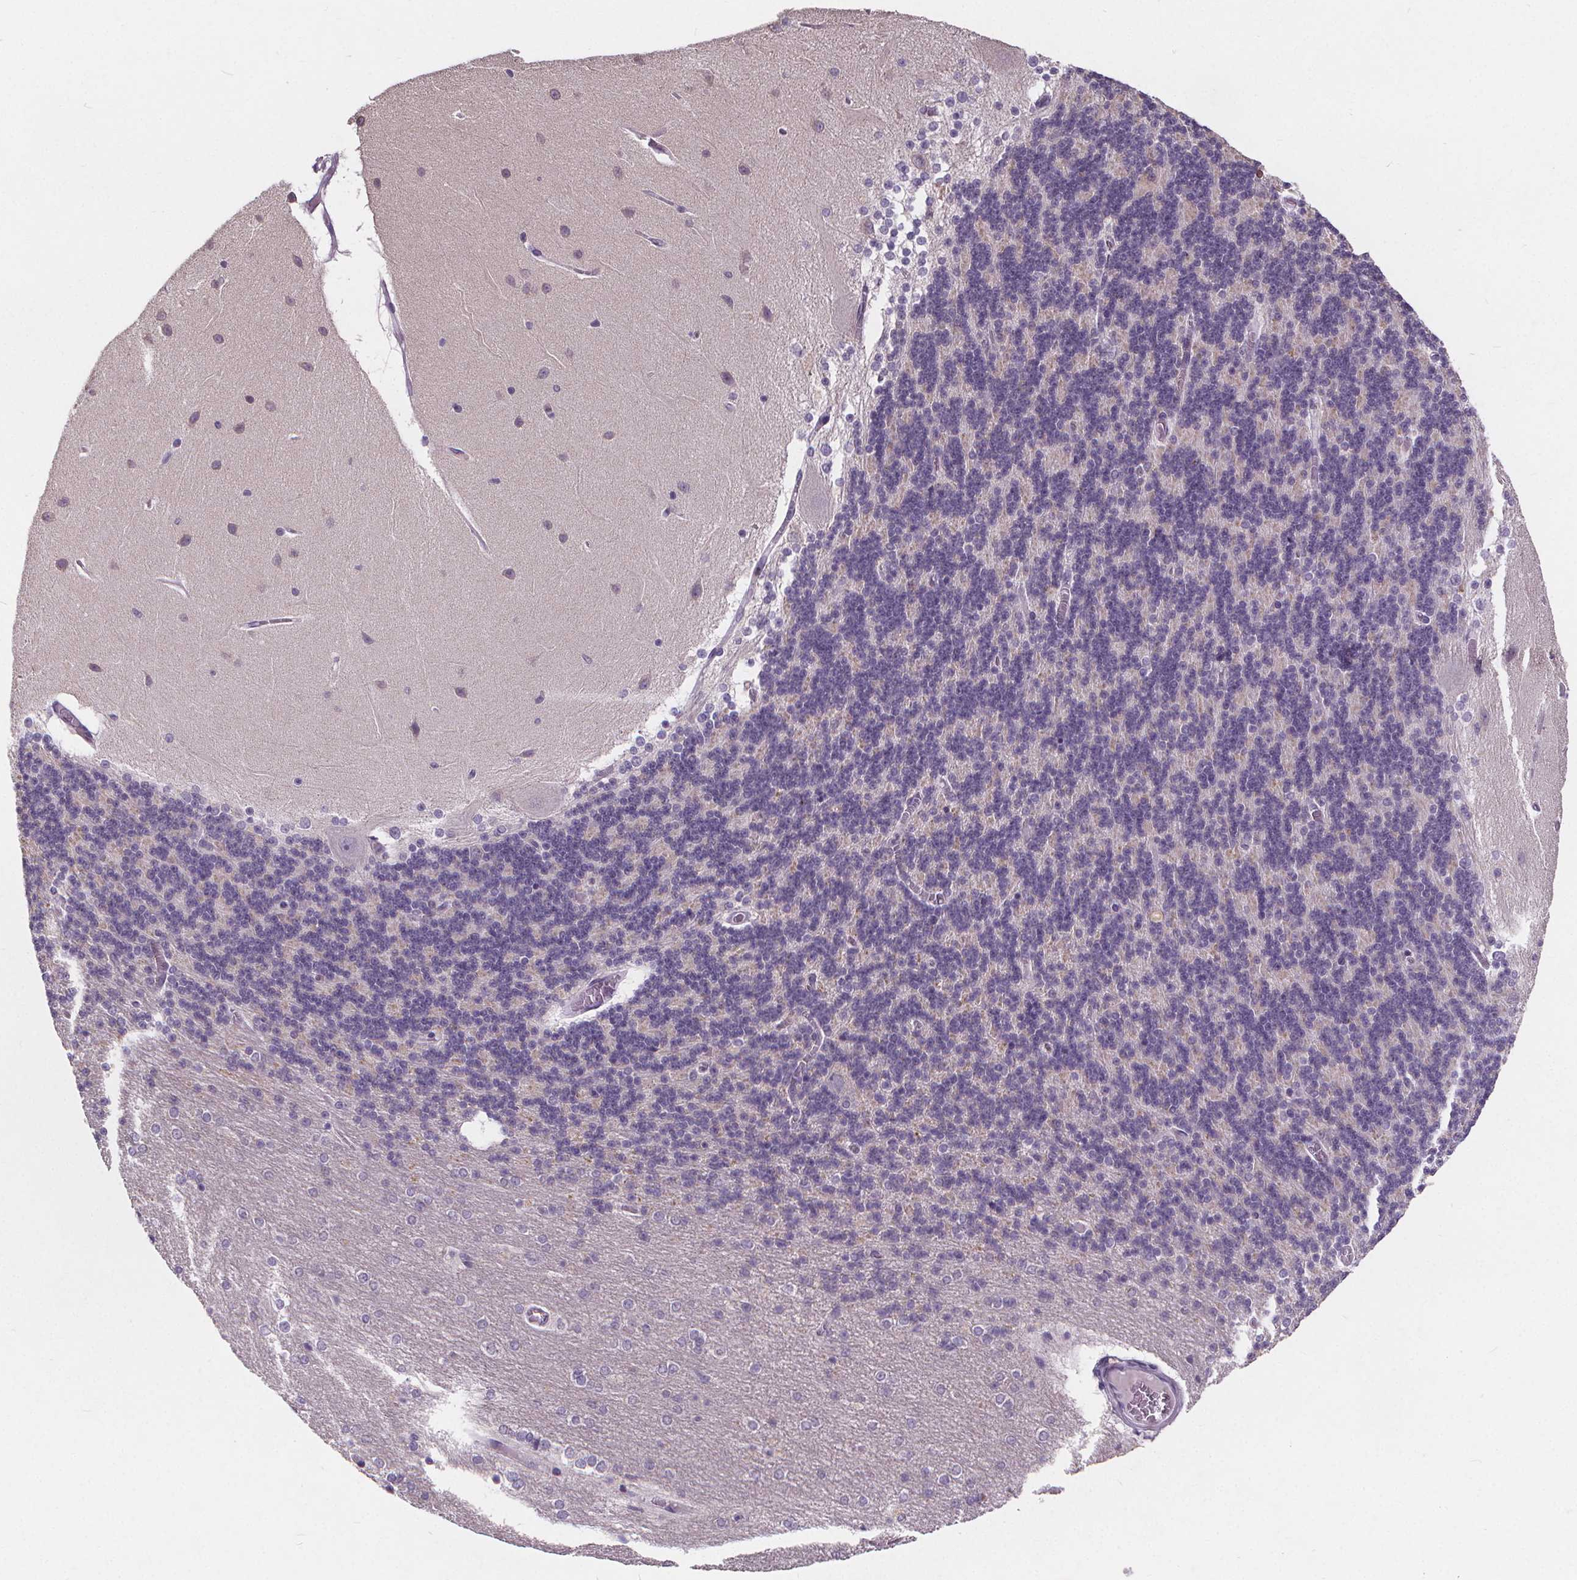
{"staining": {"intensity": "negative", "quantity": "none", "location": "none"}, "tissue": "cerebellum", "cell_type": "Cells in granular layer", "image_type": "normal", "snomed": [{"axis": "morphology", "description": "Normal tissue, NOS"}, {"axis": "topography", "description": "Cerebellum"}], "caption": "High magnification brightfield microscopy of normal cerebellum stained with DAB (3,3'-diaminobenzidine) (brown) and counterstained with hematoxylin (blue): cells in granular layer show no significant expression. (Brightfield microscopy of DAB (3,3'-diaminobenzidine) immunohistochemistry at high magnification).", "gene": "ATP6V1D", "patient": {"sex": "female", "age": 54}}